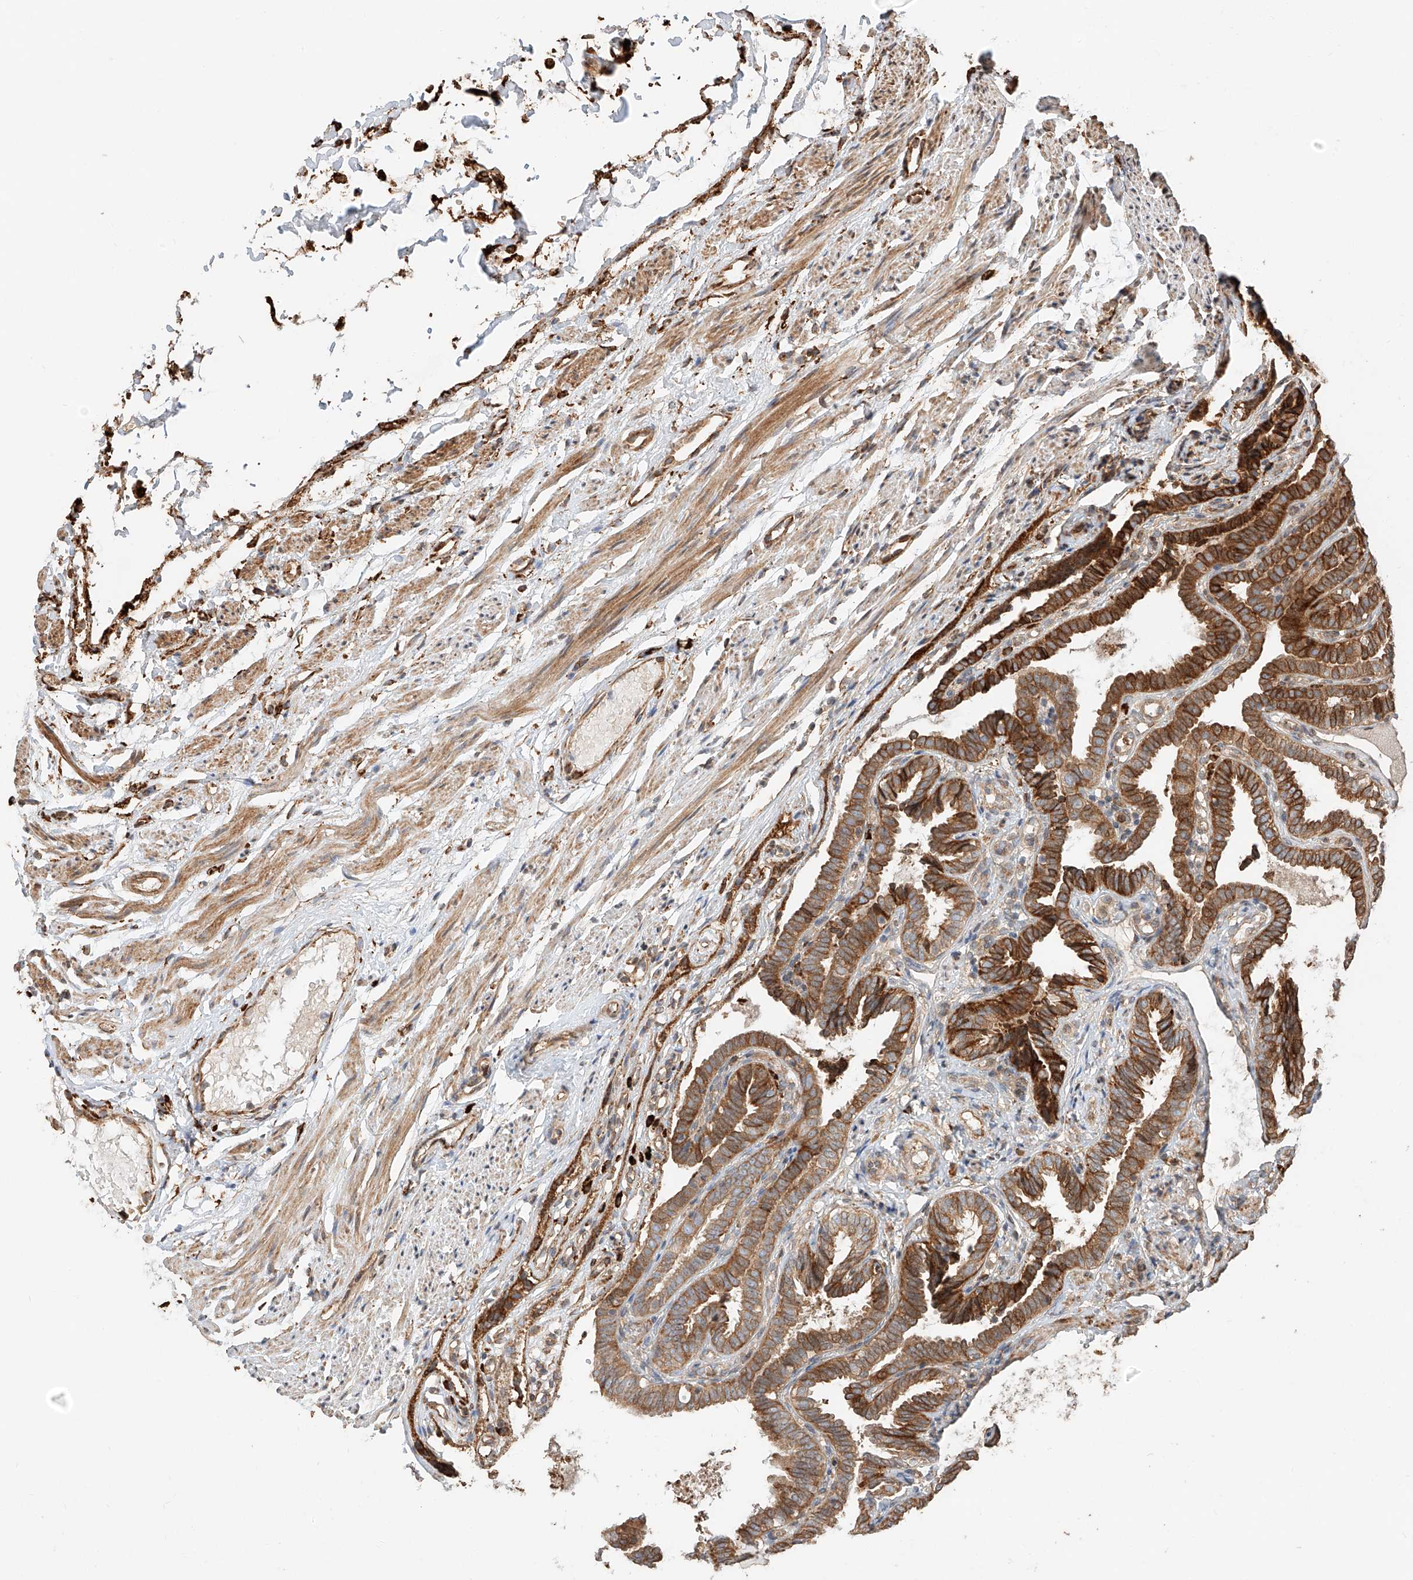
{"staining": {"intensity": "strong", "quantity": ">75%", "location": "cytoplasmic/membranous"}, "tissue": "fallopian tube", "cell_type": "Glandular cells", "image_type": "normal", "snomed": [{"axis": "morphology", "description": "Normal tissue, NOS"}, {"axis": "topography", "description": "Fallopian tube"}], "caption": "IHC staining of normal fallopian tube, which demonstrates high levels of strong cytoplasmic/membranous expression in about >75% of glandular cells indicating strong cytoplasmic/membranous protein positivity. The staining was performed using DAB (3,3'-diaminobenzidine) (brown) for protein detection and nuclei were counterstained in hematoxylin (blue).", "gene": "ZNF84", "patient": {"sex": "female", "age": 39}}